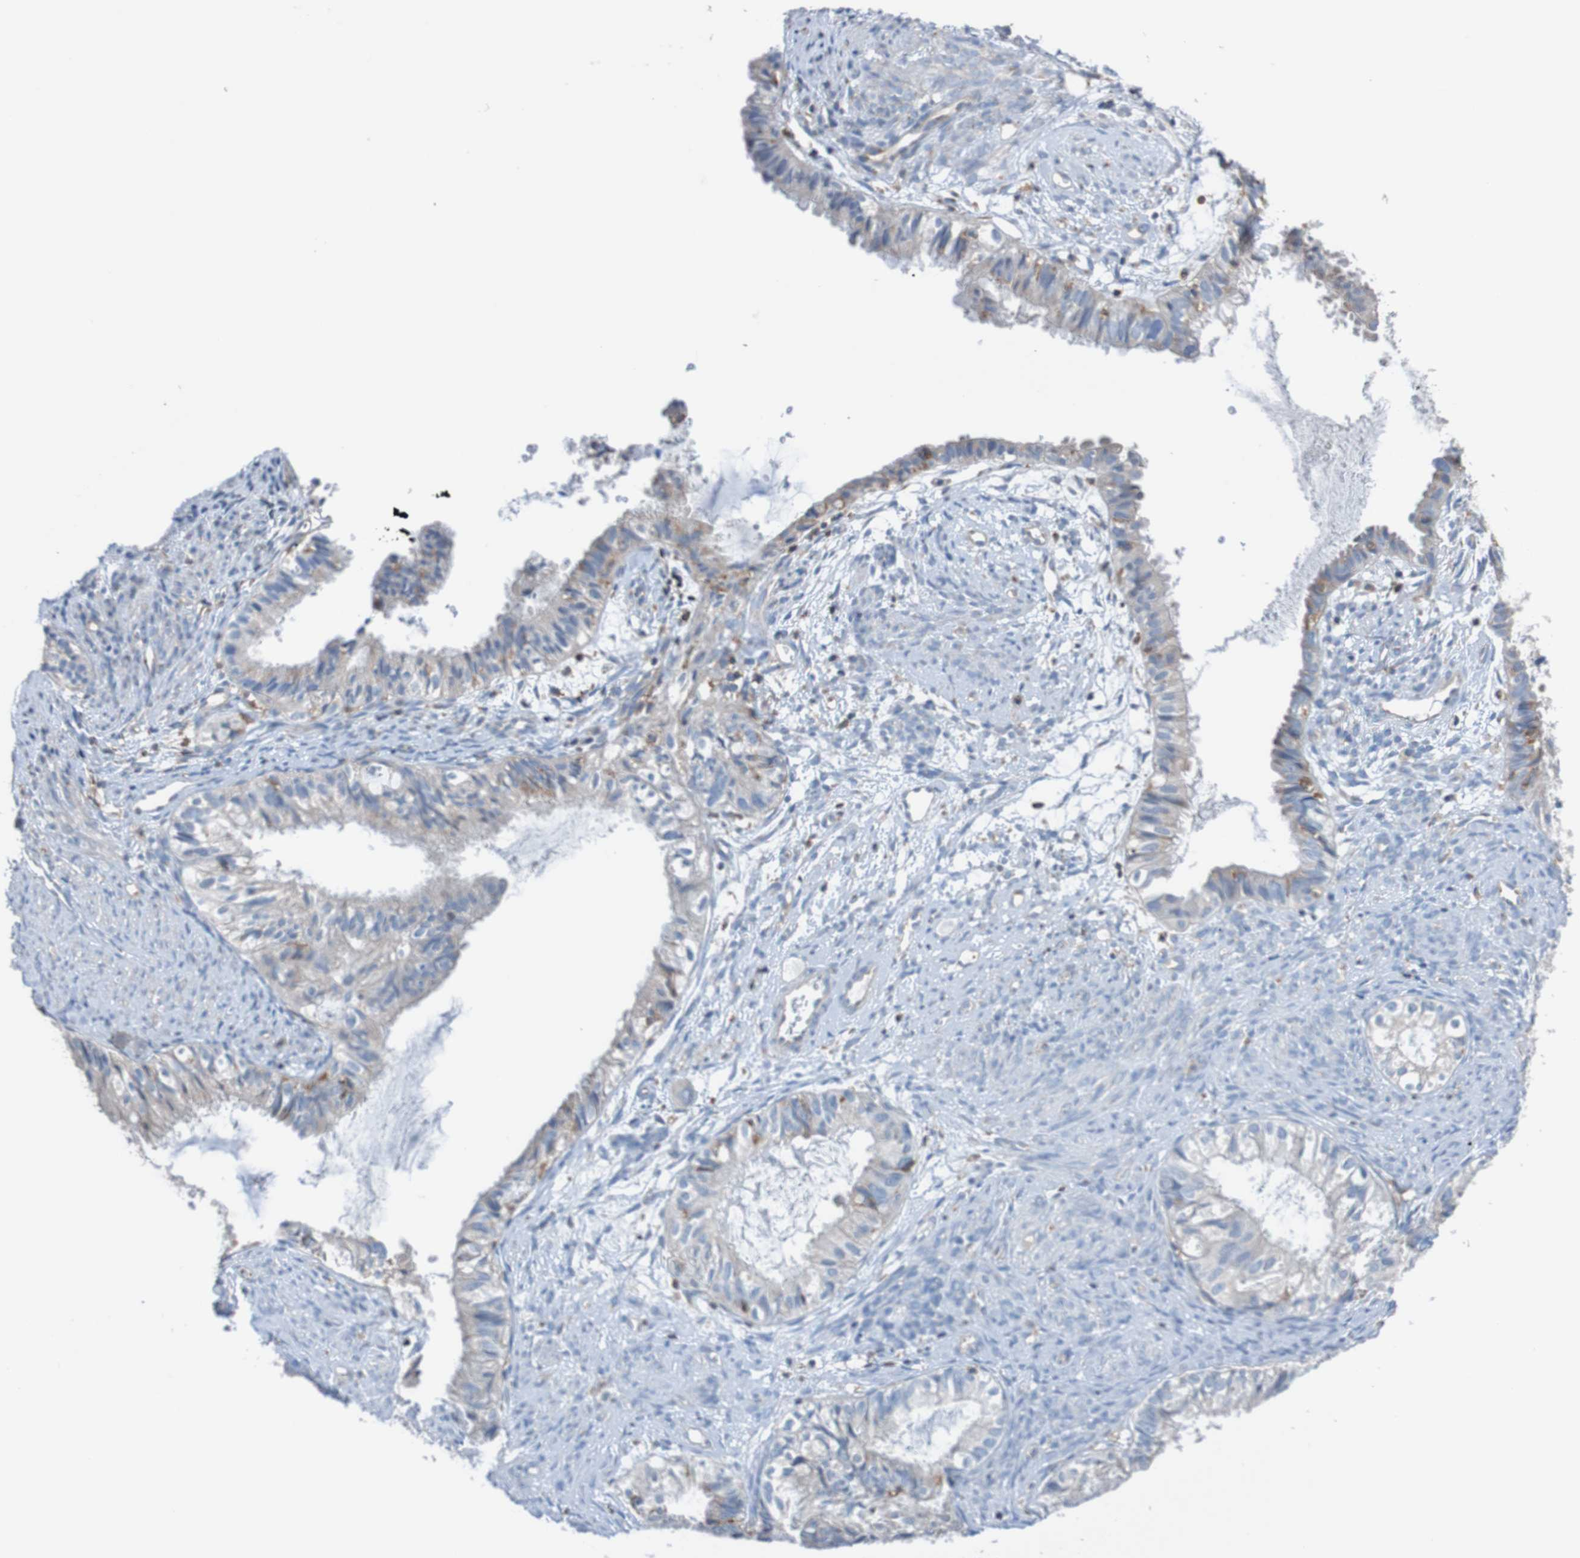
{"staining": {"intensity": "moderate", "quantity": "<25%", "location": "cytoplasmic/membranous"}, "tissue": "cervical cancer", "cell_type": "Tumor cells", "image_type": "cancer", "snomed": [{"axis": "morphology", "description": "Normal tissue, NOS"}, {"axis": "morphology", "description": "Adenocarcinoma, NOS"}, {"axis": "topography", "description": "Cervix"}, {"axis": "topography", "description": "Endometrium"}], "caption": "There is low levels of moderate cytoplasmic/membranous expression in tumor cells of cervical adenocarcinoma, as demonstrated by immunohistochemical staining (brown color).", "gene": "MINAR1", "patient": {"sex": "female", "age": 86}}